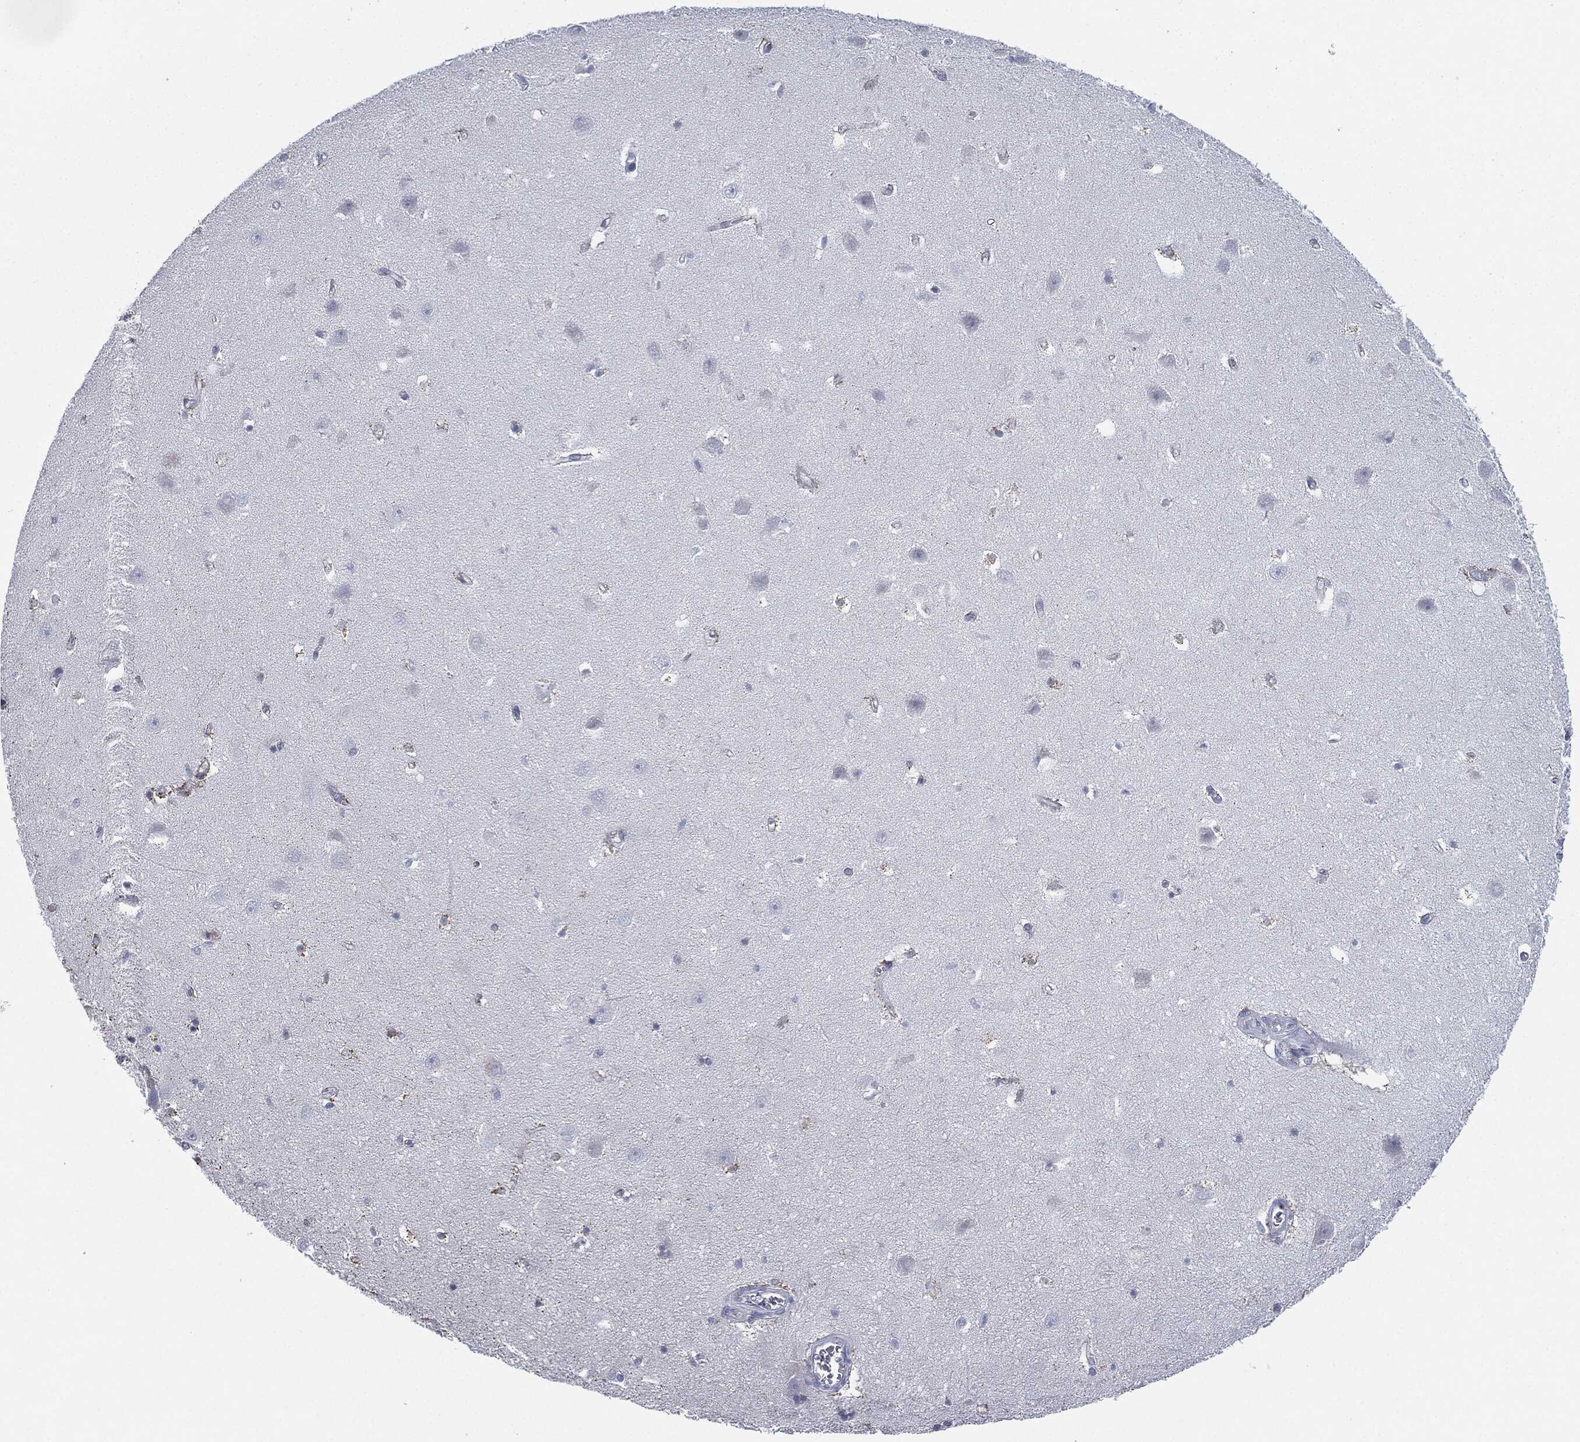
{"staining": {"intensity": "negative", "quantity": "none", "location": "none"}, "tissue": "hippocampus", "cell_type": "Glial cells", "image_type": "normal", "snomed": [{"axis": "morphology", "description": "Normal tissue, NOS"}, {"axis": "topography", "description": "Hippocampus"}], "caption": "Human hippocampus stained for a protein using immunohistochemistry (IHC) shows no positivity in glial cells.", "gene": "SHROOM2", "patient": {"sex": "female", "age": 64}}